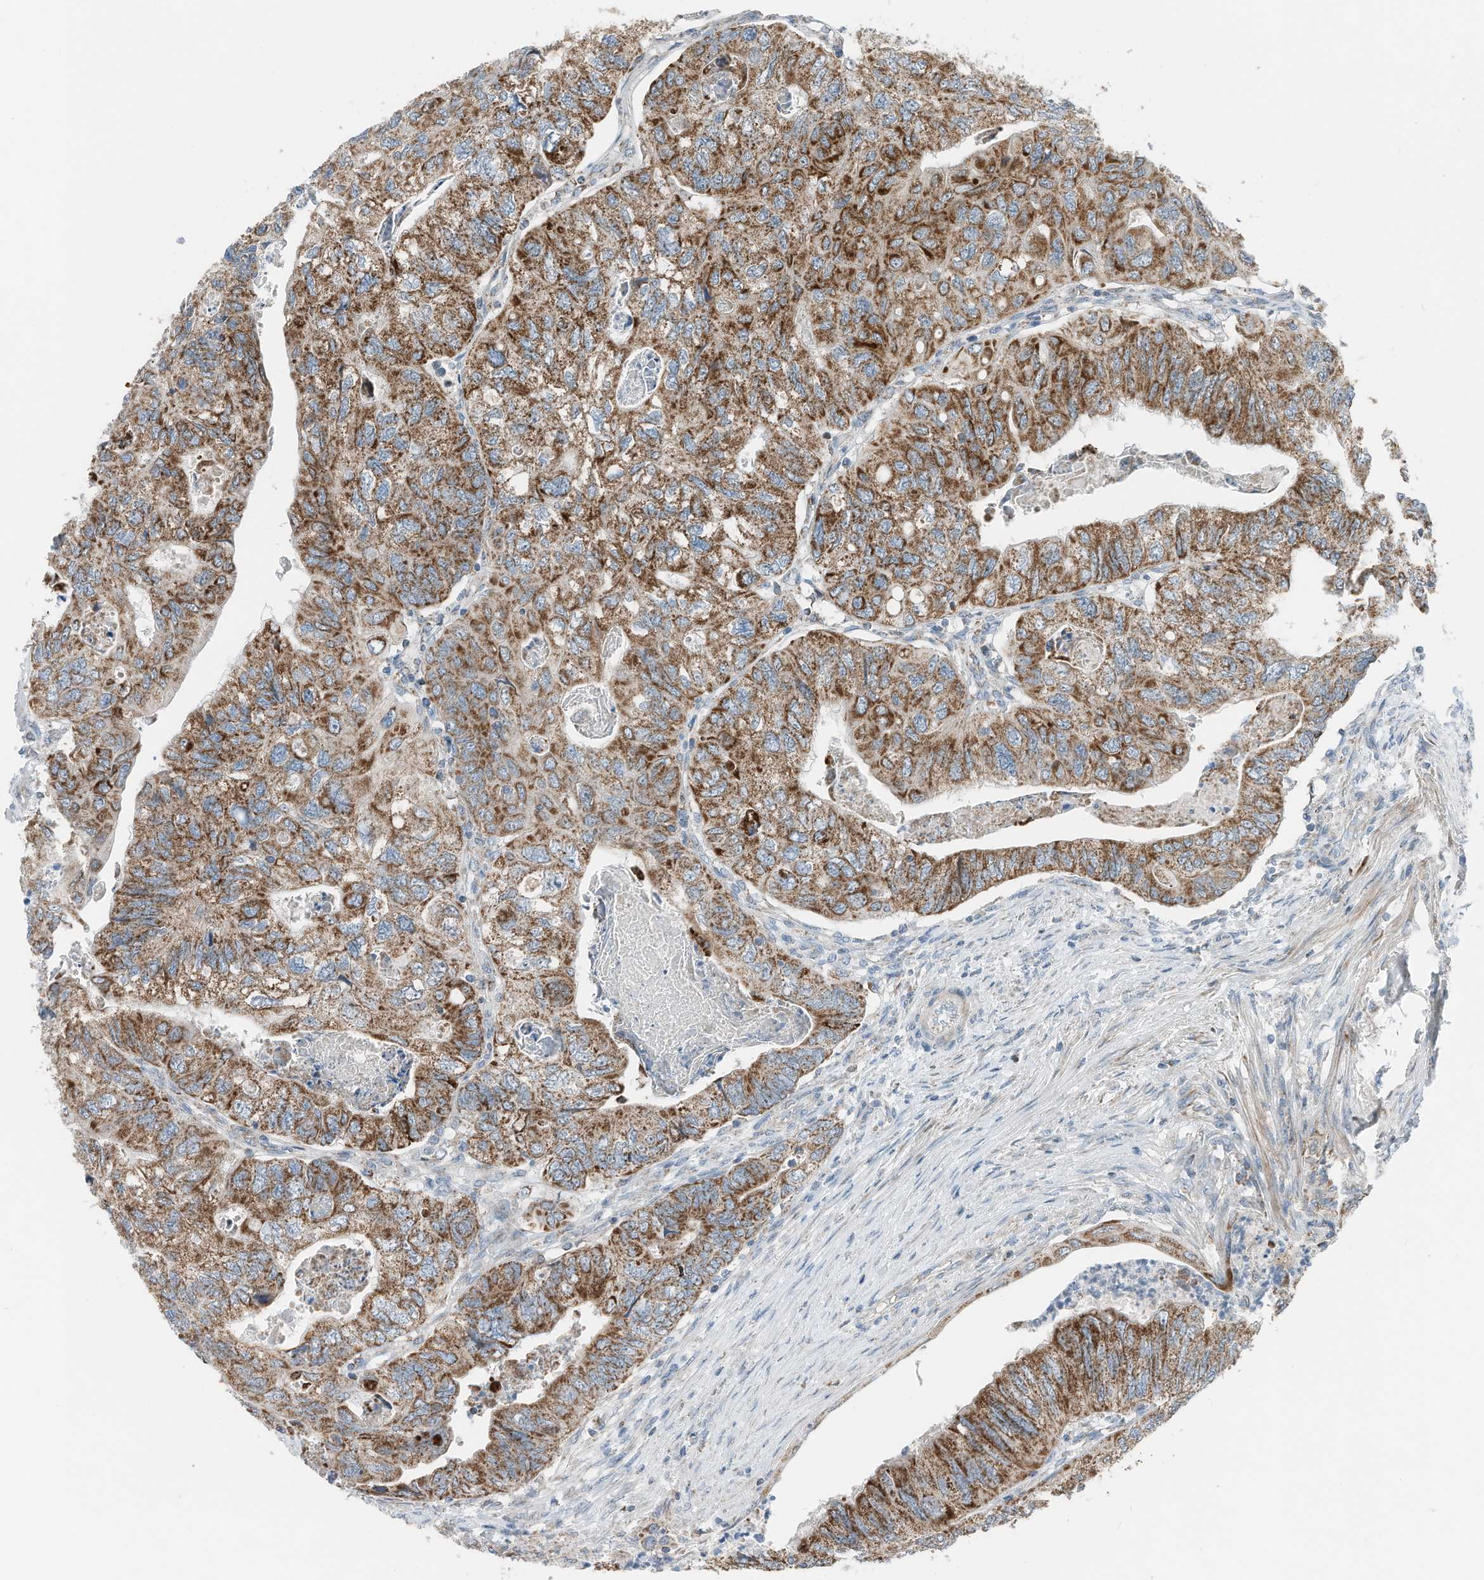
{"staining": {"intensity": "strong", "quantity": ">75%", "location": "cytoplasmic/membranous"}, "tissue": "colorectal cancer", "cell_type": "Tumor cells", "image_type": "cancer", "snomed": [{"axis": "morphology", "description": "Adenocarcinoma, NOS"}, {"axis": "topography", "description": "Rectum"}], "caption": "Colorectal adenocarcinoma tissue demonstrates strong cytoplasmic/membranous expression in about >75% of tumor cells, visualized by immunohistochemistry.", "gene": "RMND1", "patient": {"sex": "male", "age": 63}}